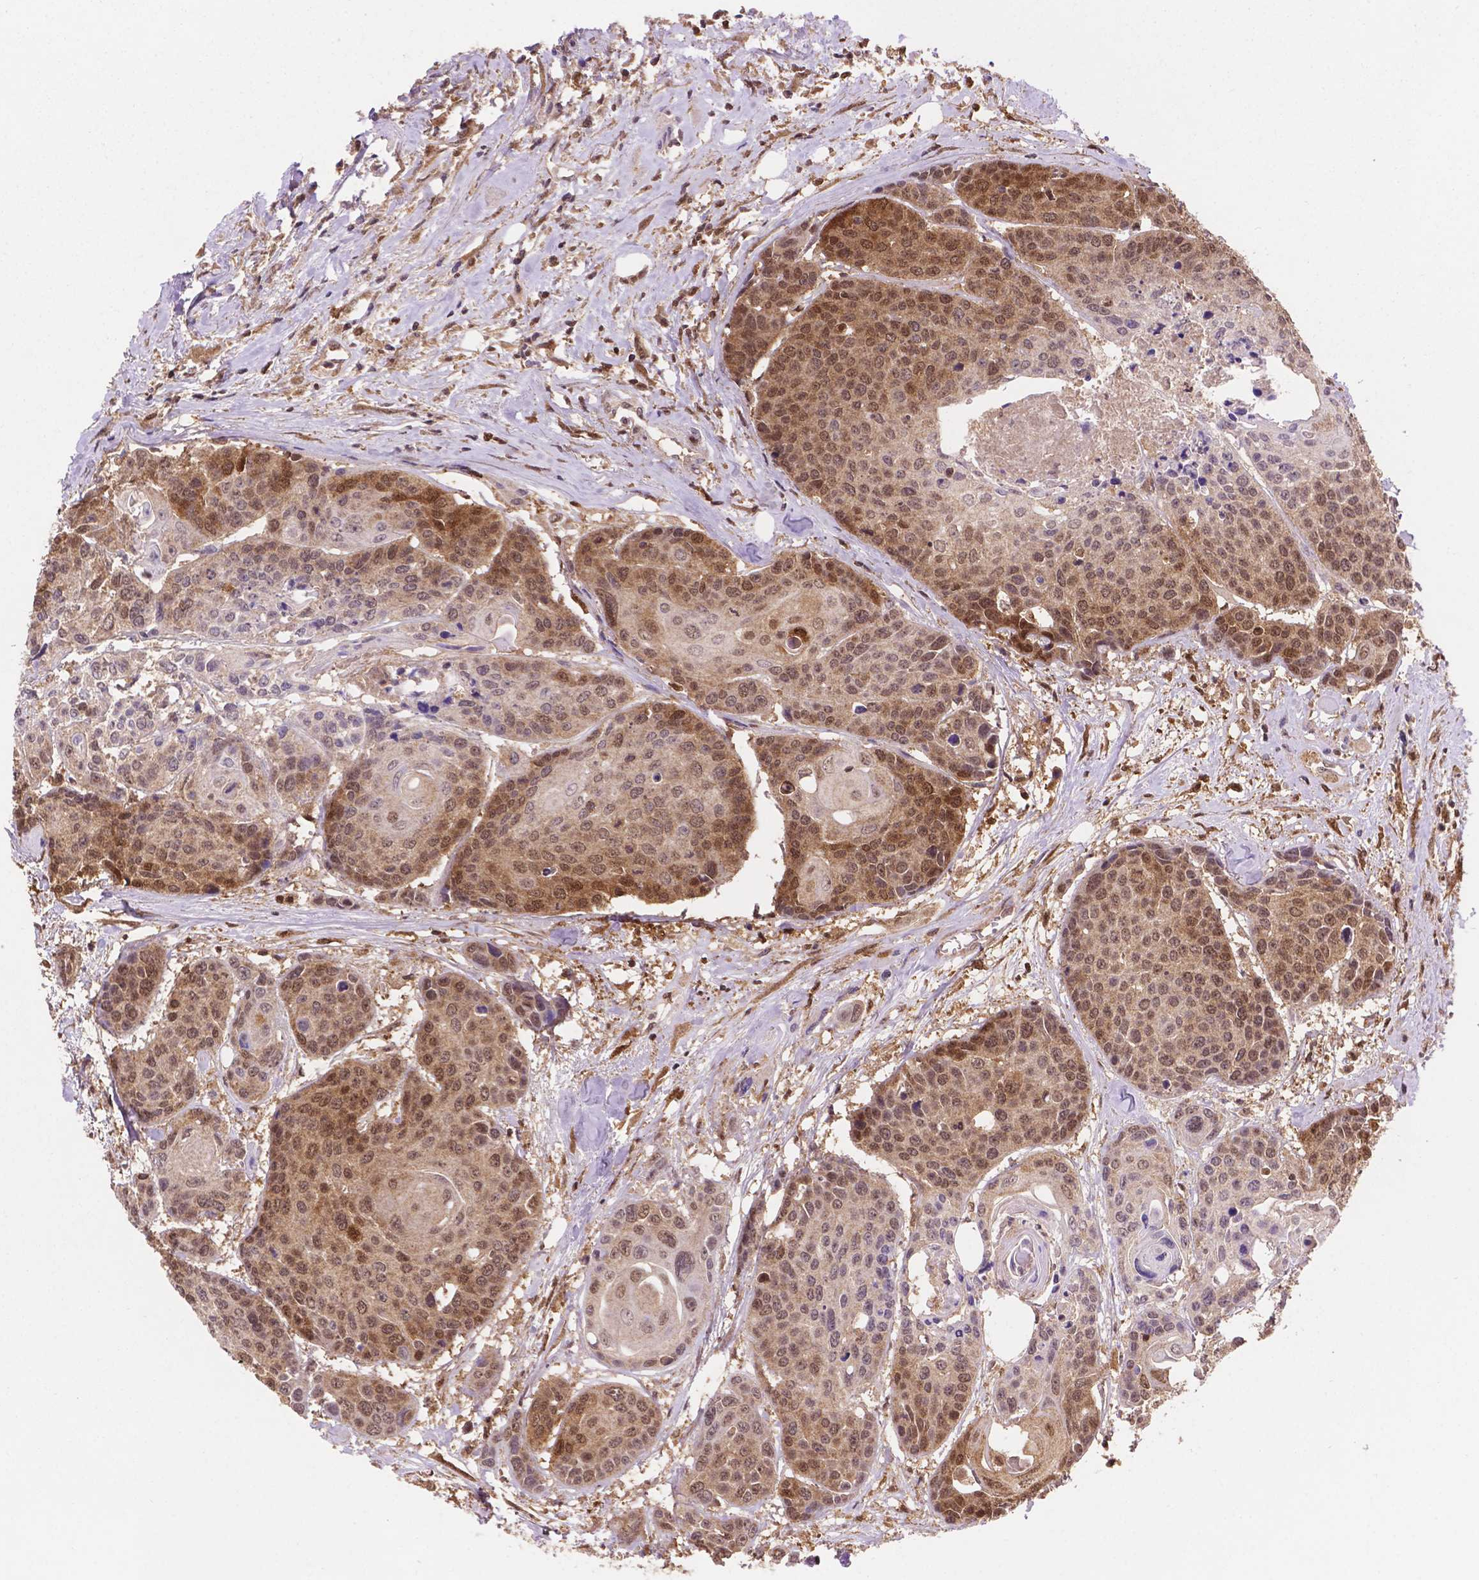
{"staining": {"intensity": "moderate", "quantity": ">75%", "location": "cytoplasmic/membranous,nuclear"}, "tissue": "head and neck cancer", "cell_type": "Tumor cells", "image_type": "cancer", "snomed": [{"axis": "morphology", "description": "Squamous cell carcinoma, NOS"}, {"axis": "topography", "description": "Oral tissue"}, {"axis": "topography", "description": "Head-Neck"}], "caption": "IHC histopathology image of neoplastic tissue: head and neck cancer stained using immunohistochemistry reveals medium levels of moderate protein expression localized specifically in the cytoplasmic/membranous and nuclear of tumor cells, appearing as a cytoplasmic/membranous and nuclear brown color.", "gene": "UBE2L6", "patient": {"sex": "male", "age": 56}}